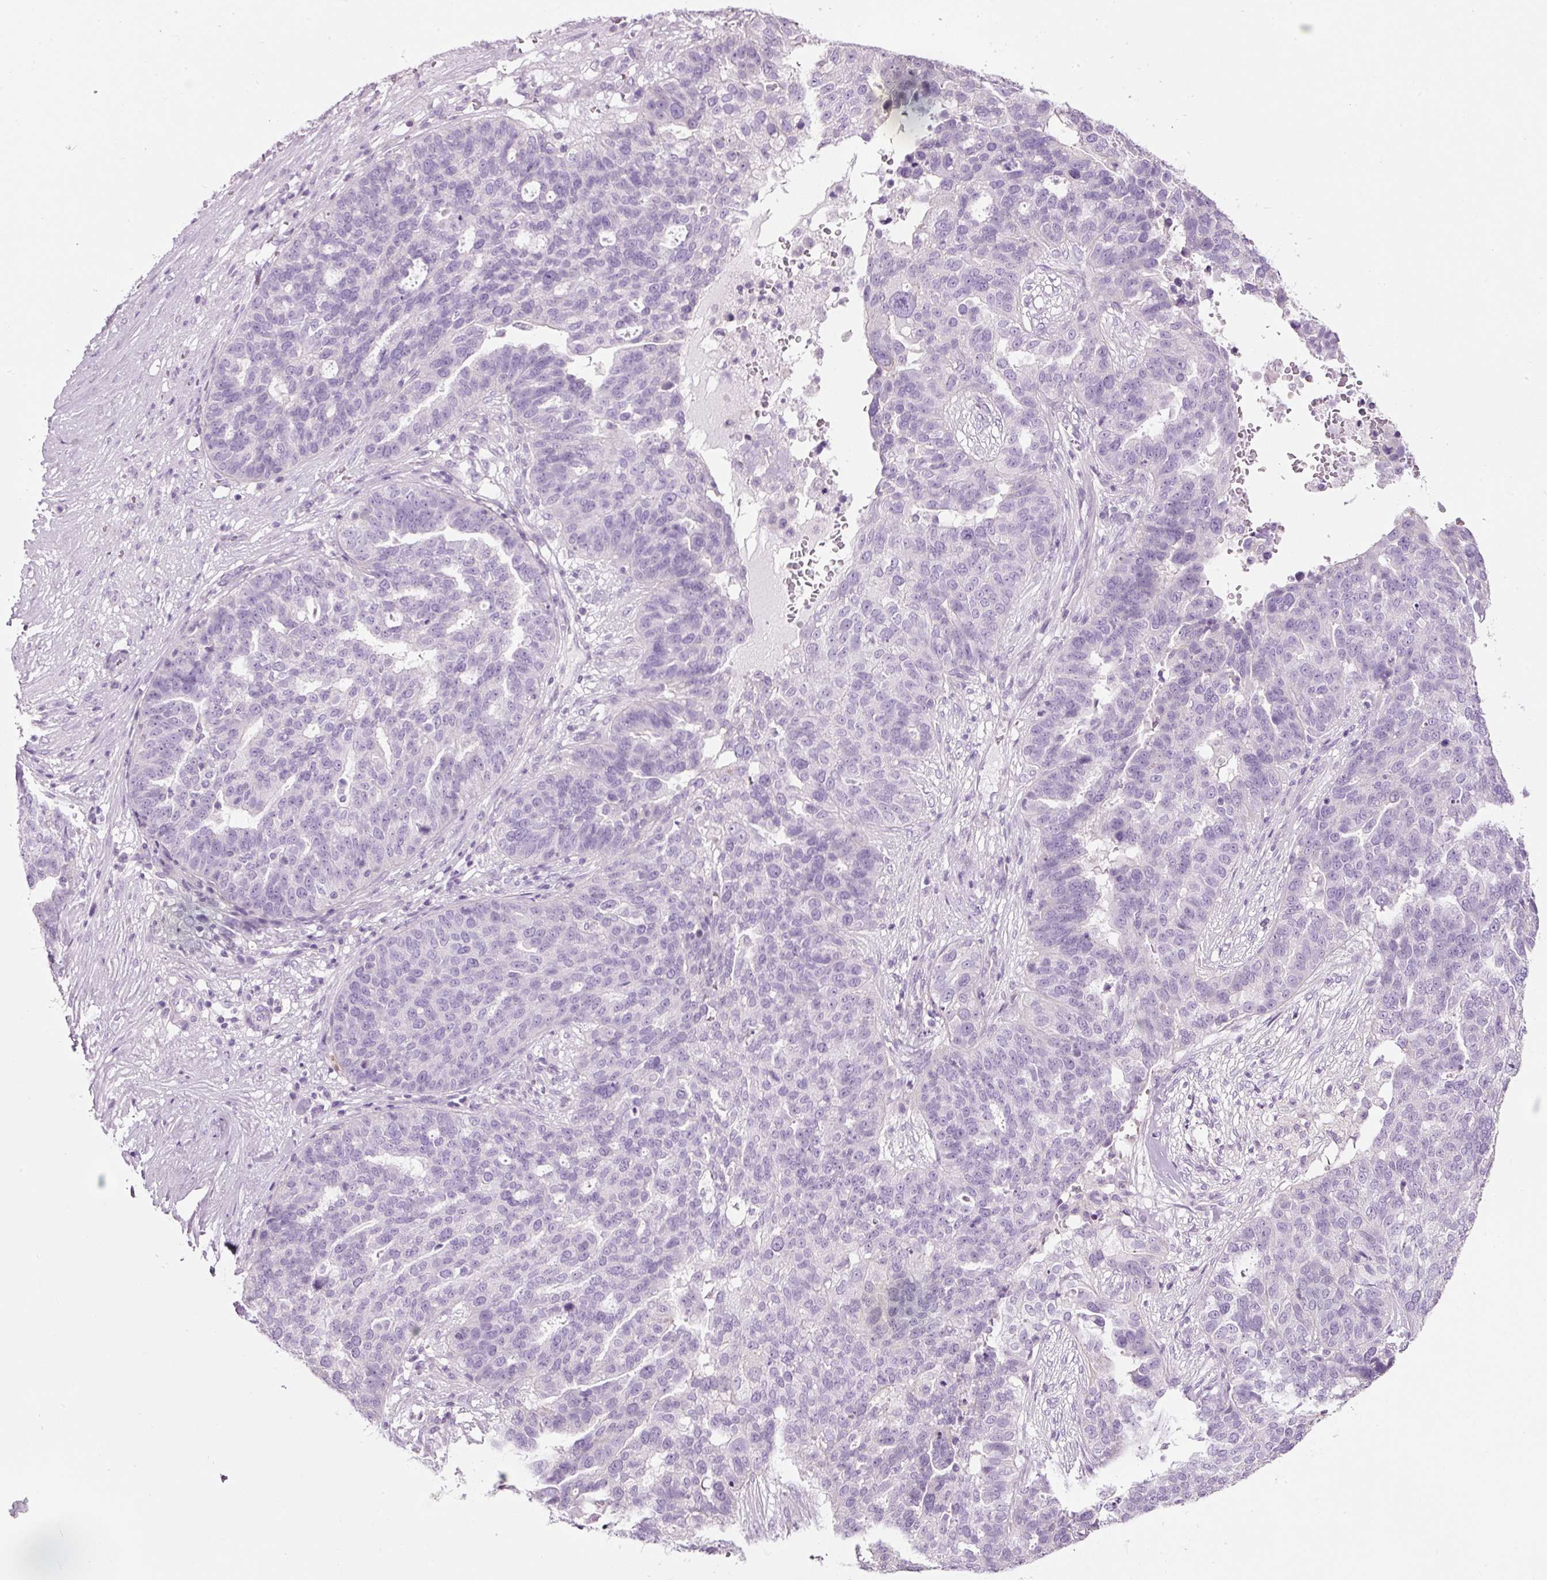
{"staining": {"intensity": "negative", "quantity": "none", "location": "none"}, "tissue": "ovarian cancer", "cell_type": "Tumor cells", "image_type": "cancer", "snomed": [{"axis": "morphology", "description": "Cystadenocarcinoma, serous, NOS"}, {"axis": "topography", "description": "Ovary"}], "caption": "Protein analysis of serous cystadenocarcinoma (ovarian) reveals no significant staining in tumor cells. (DAB (3,3'-diaminobenzidine) IHC, high magnification).", "gene": "CMA1", "patient": {"sex": "female", "age": 59}}